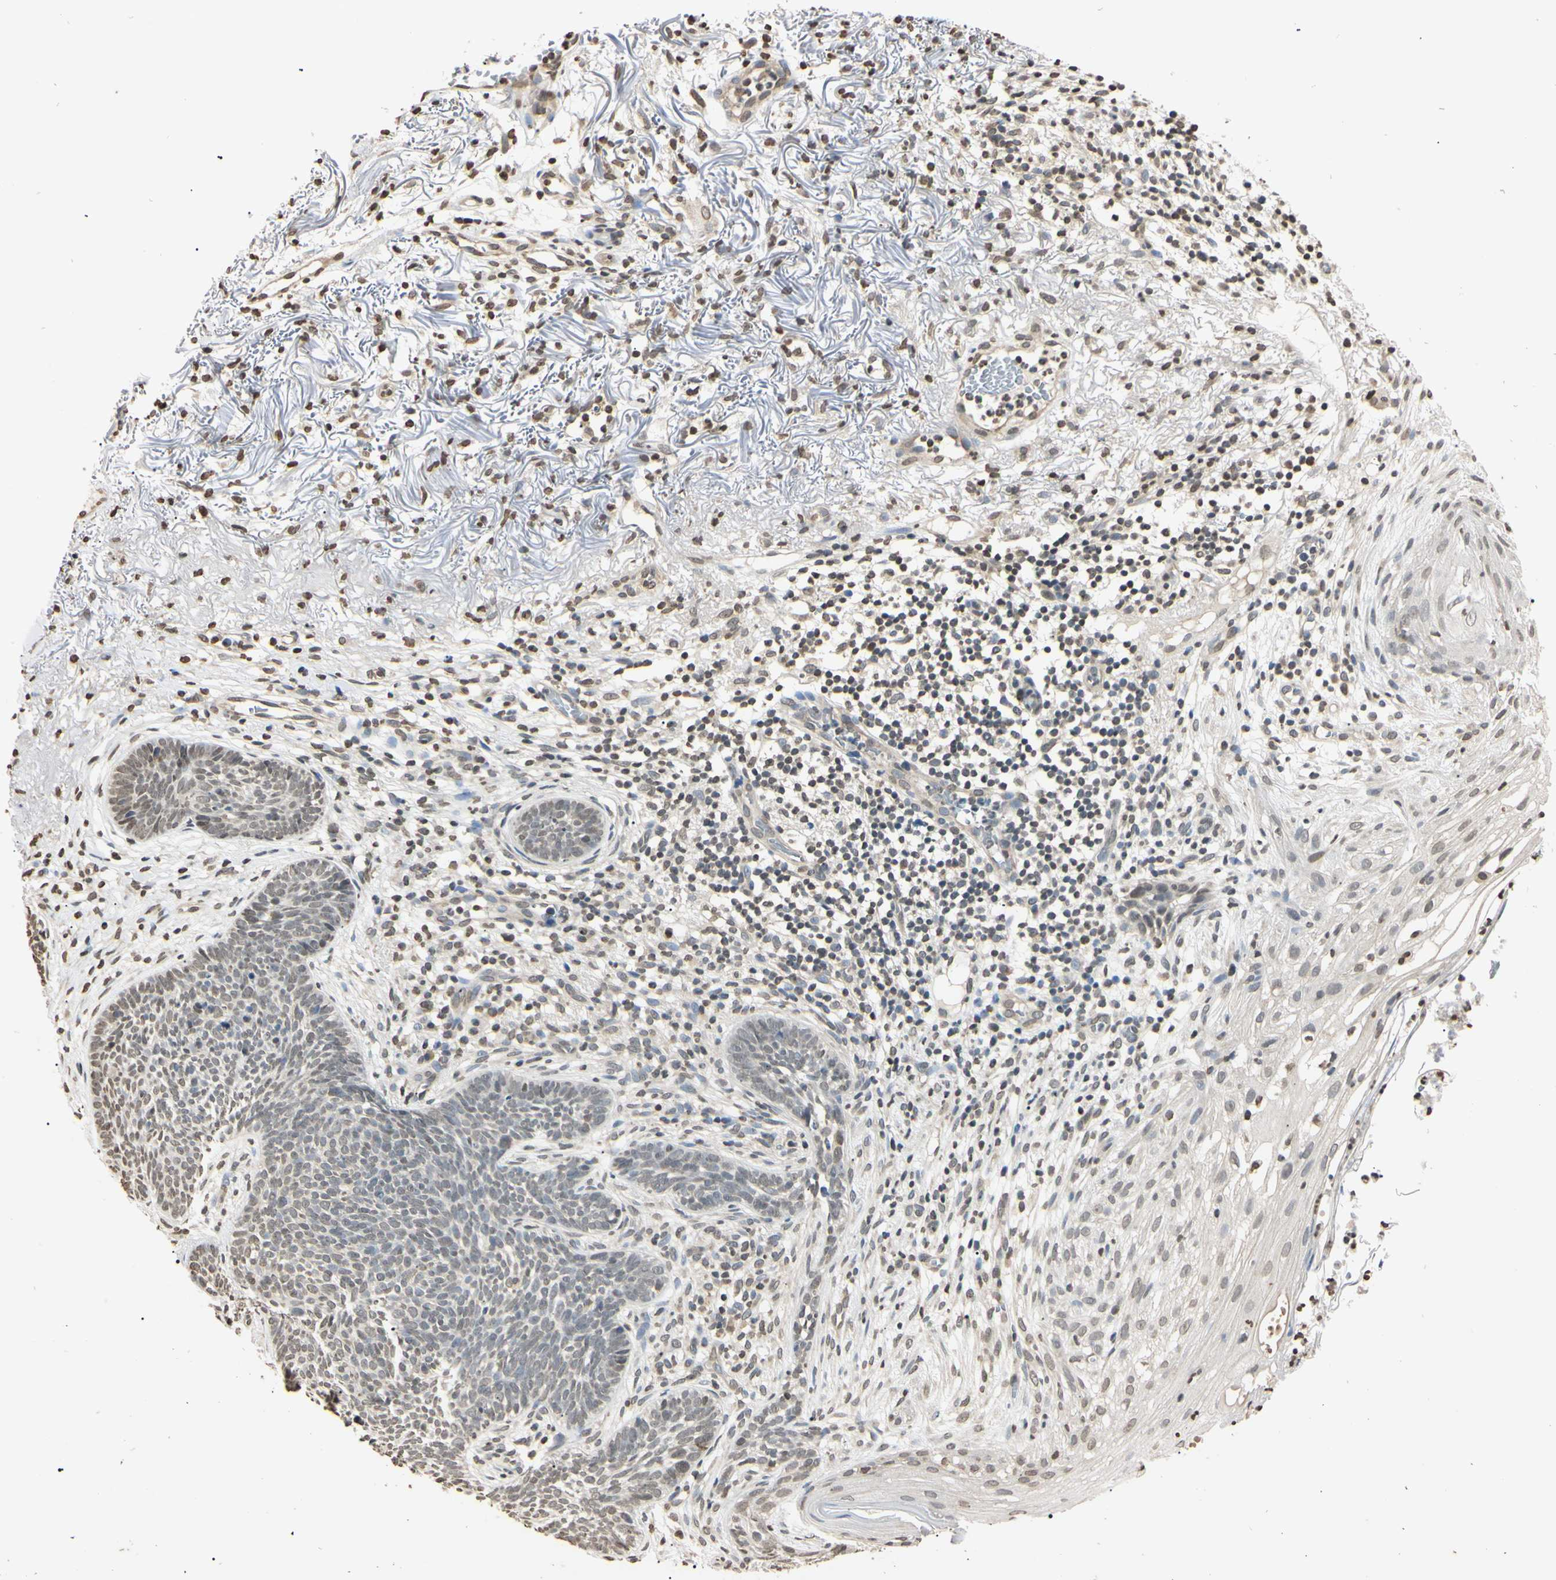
{"staining": {"intensity": "weak", "quantity": "25%-75%", "location": "nuclear"}, "tissue": "skin cancer", "cell_type": "Tumor cells", "image_type": "cancer", "snomed": [{"axis": "morphology", "description": "Basal cell carcinoma"}, {"axis": "topography", "description": "Skin"}], "caption": "Human basal cell carcinoma (skin) stained with a protein marker shows weak staining in tumor cells.", "gene": "CDC45", "patient": {"sex": "female", "age": 70}}